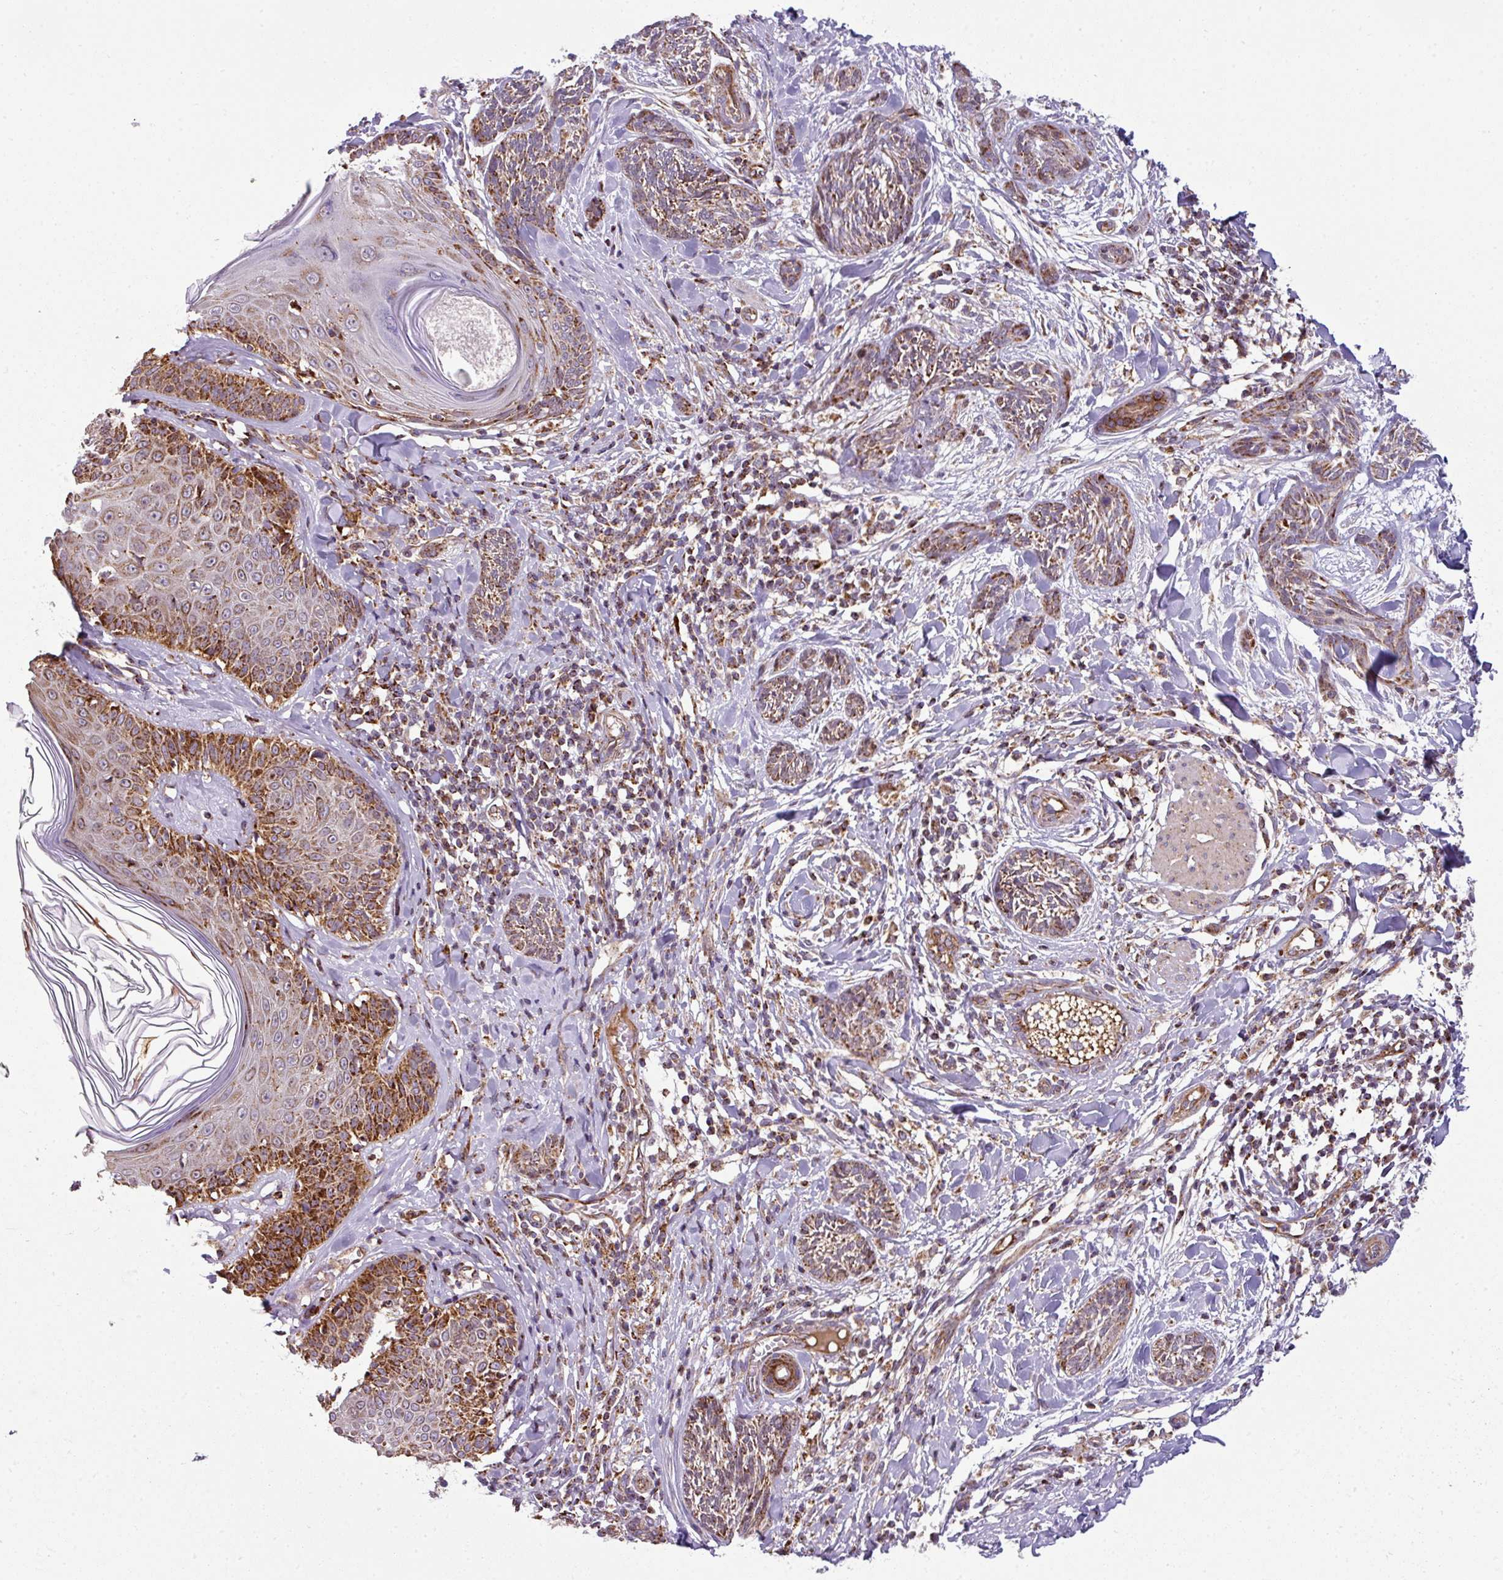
{"staining": {"intensity": "moderate", "quantity": ">75%", "location": "cytoplasmic/membranous"}, "tissue": "skin cancer", "cell_type": "Tumor cells", "image_type": "cancer", "snomed": [{"axis": "morphology", "description": "Basal cell carcinoma"}, {"axis": "topography", "description": "Skin"}], "caption": "High-magnification brightfield microscopy of basal cell carcinoma (skin) stained with DAB (brown) and counterstained with hematoxylin (blue). tumor cells exhibit moderate cytoplasmic/membranous positivity is identified in about>75% of cells. Nuclei are stained in blue.", "gene": "PRELID3B", "patient": {"sex": "male", "age": 73}}